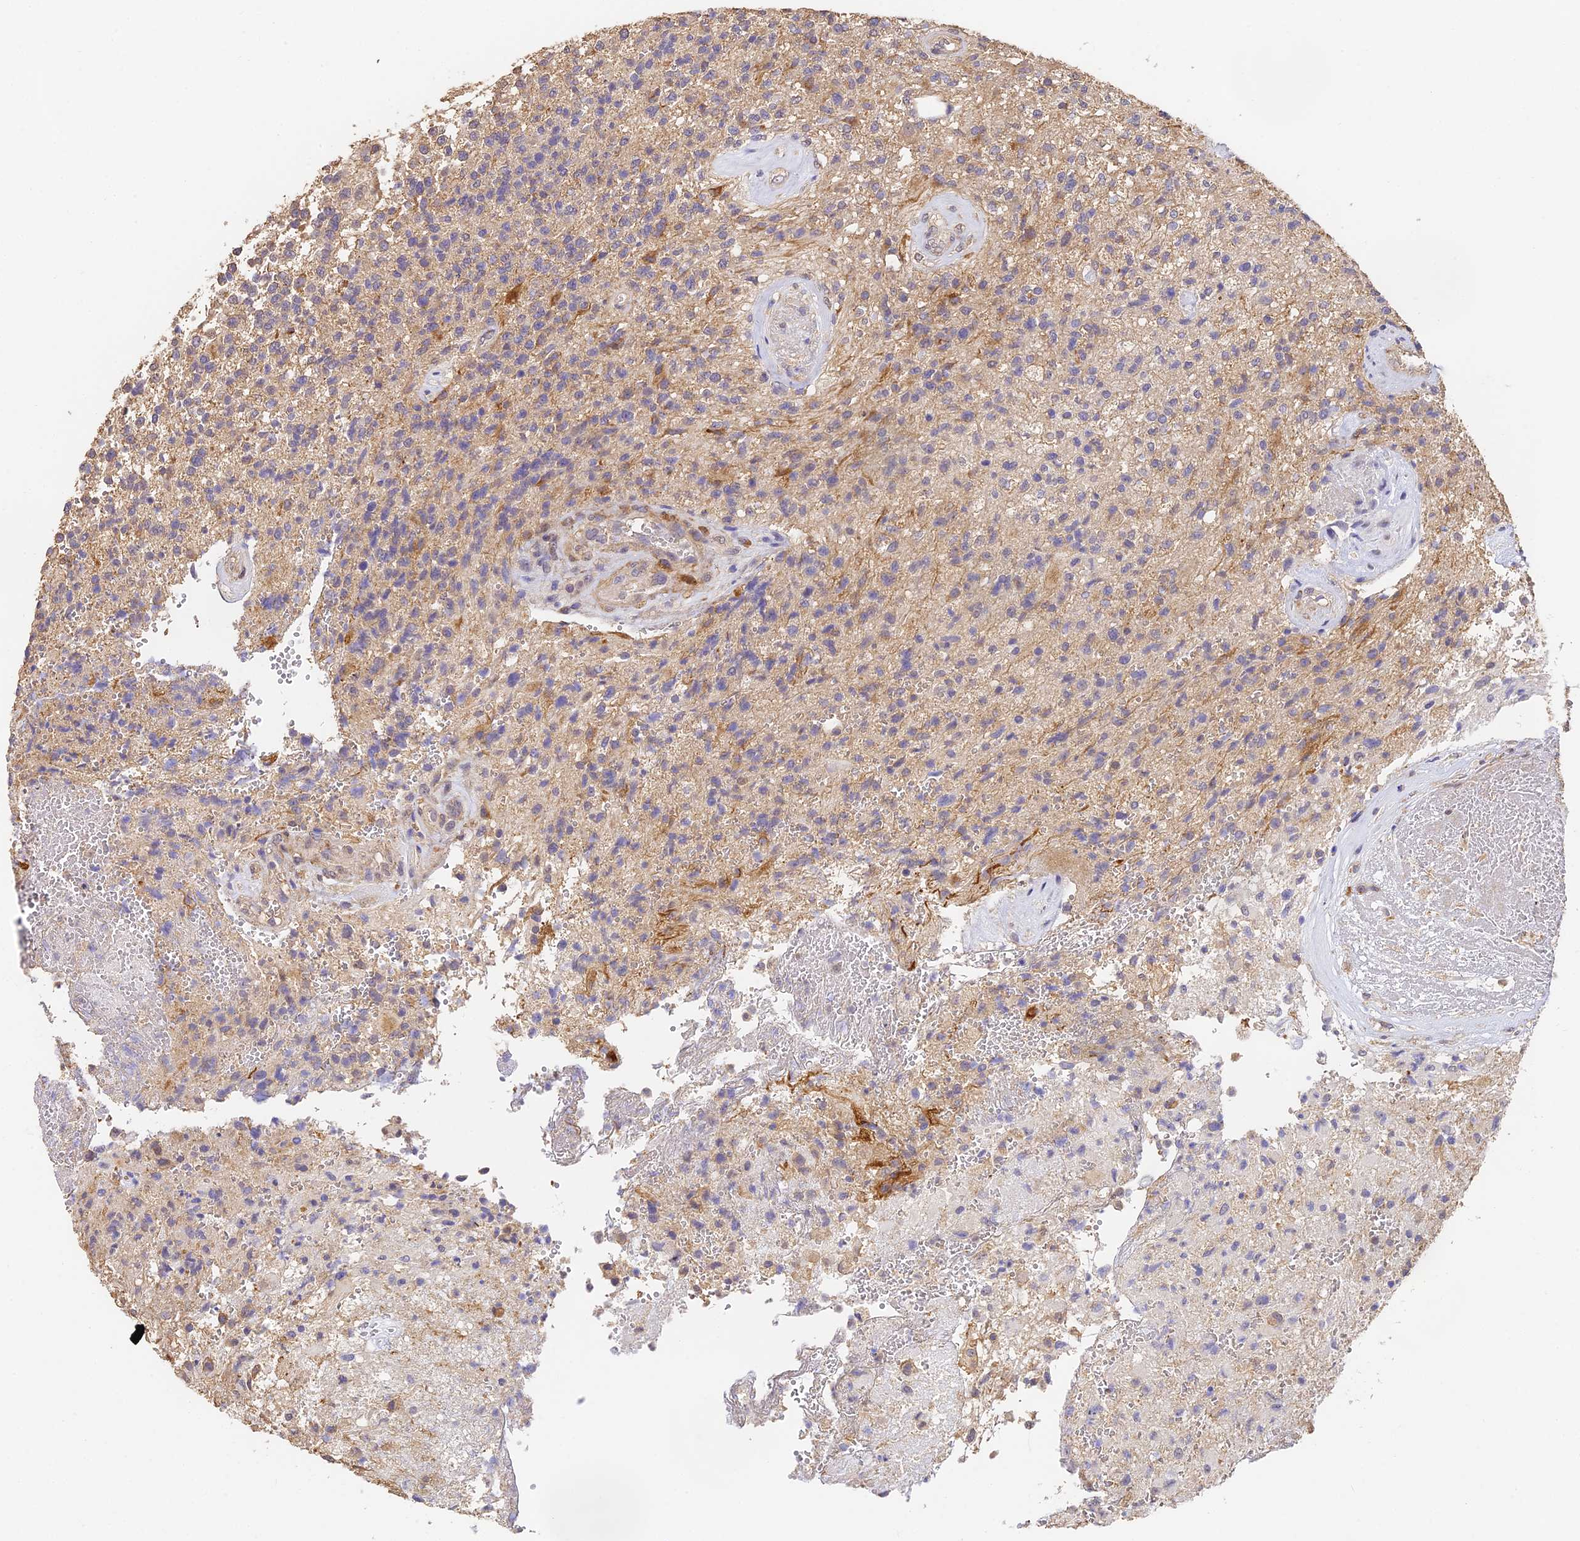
{"staining": {"intensity": "negative", "quantity": "none", "location": "none"}, "tissue": "glioma", "cell_type": "Tumor cells", "image_type": "cancer", "snomed": [{"axis": "morphology", "description": "Glioma, malignant, High grade"}, {"axis": "topography", "description": "Brain"}], "caption": "Immunohistochemical staining of malignant high-grade glioma reveals no significant expression in tumor cells.", "gene": "SLC11A1", "patient": {"sex": "male", "age": 56}}